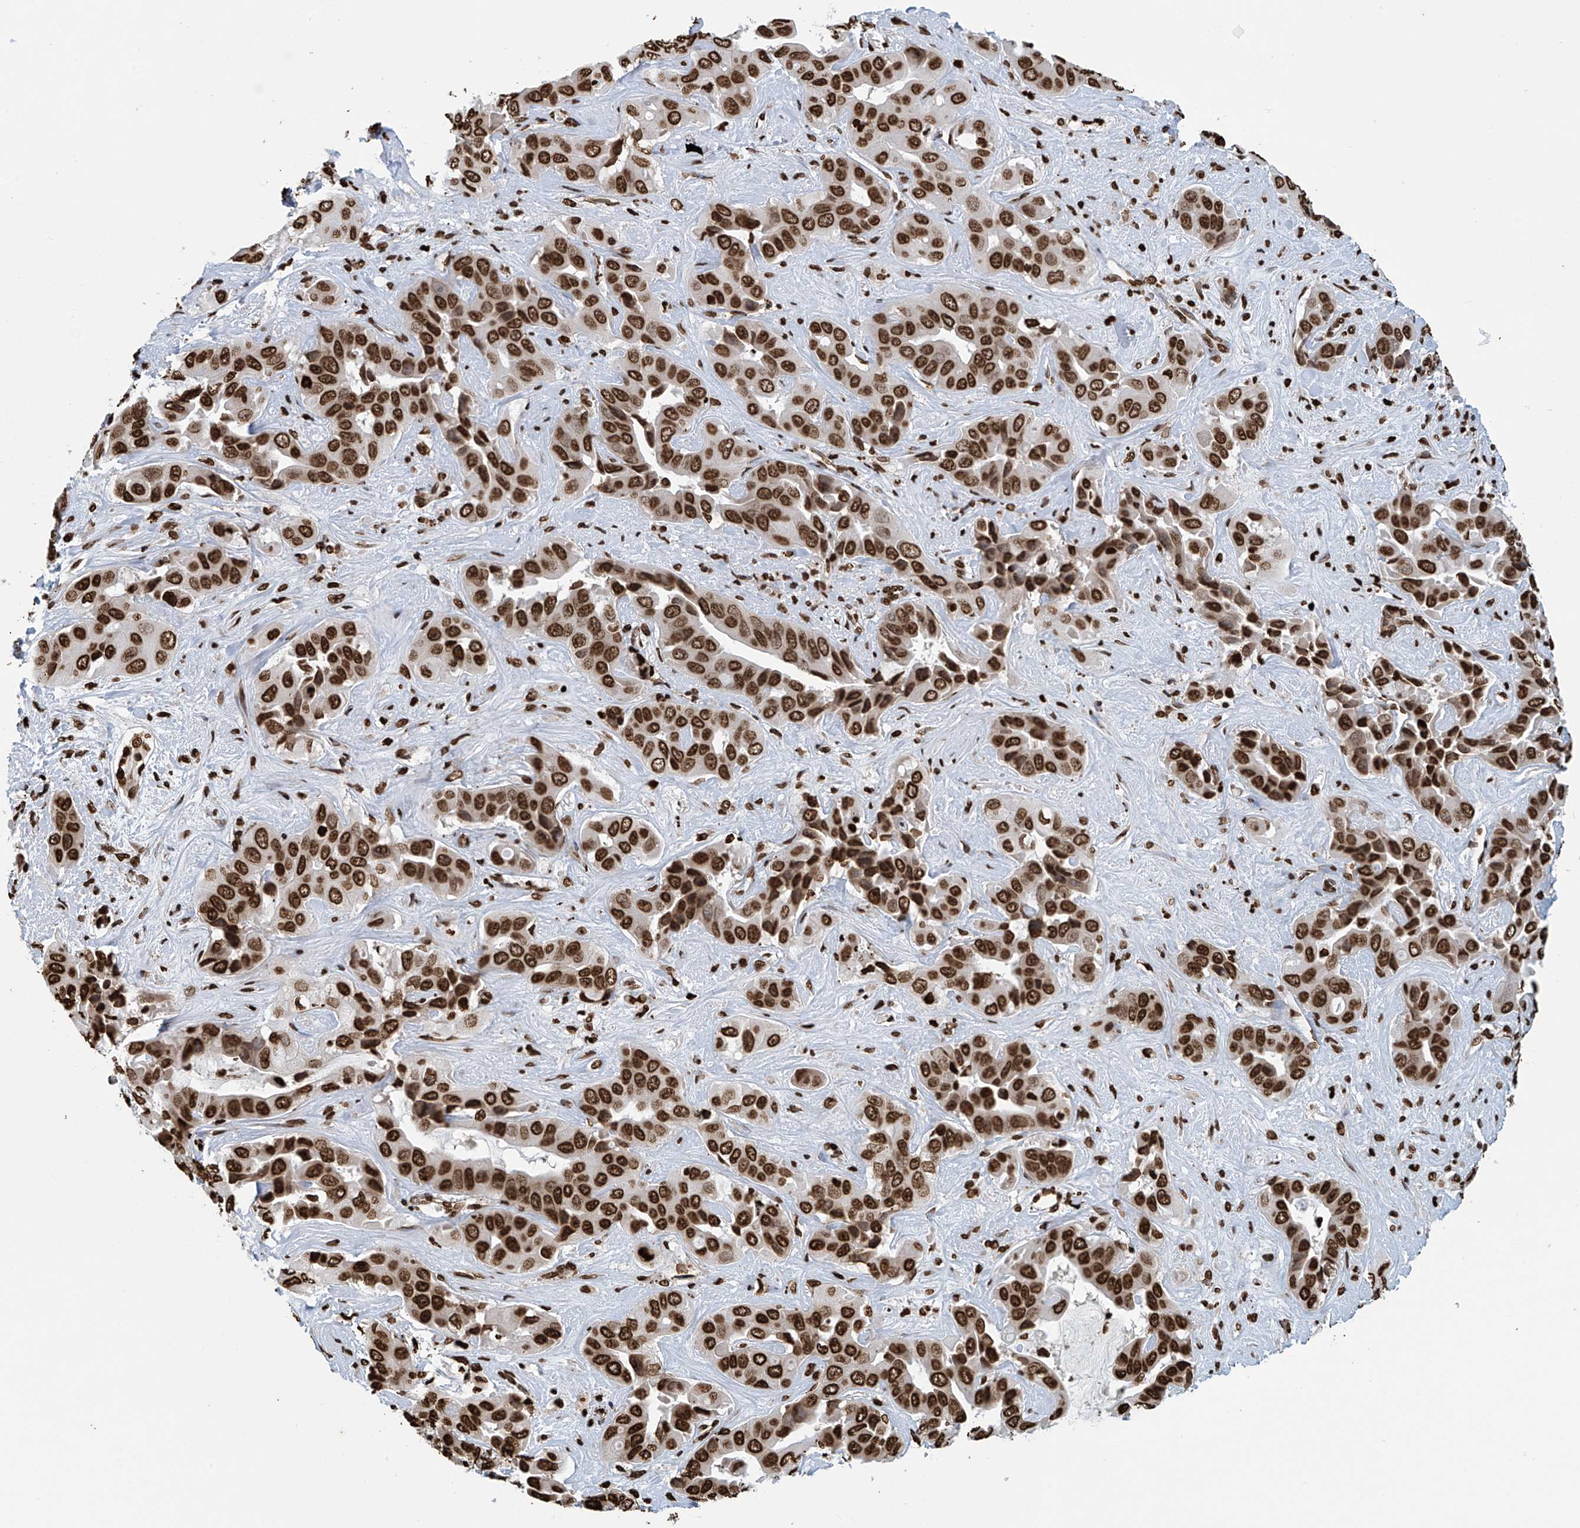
{"staining": {"intensity": "strong", "quantity": ">75%", "location": "nuclear"}, "tissue": "liver cancer", "cell_type": "Tumor cells", "image_type": "cancer", "snomed": [{"axis": "morphology", "description": "Cholangiocarcinoma"}, {"axis": "topography", "description": "Liver"}], "caption": "DAB immunohistochemical staining of liver cancer (cholangiocarcinoma) demonstrates strong nuclear protein positivity in about >75% of tumor cells. Nuclei are stained in blue.", "gene": "DPPA2", "patient": {"sex": "female", "age": 52}}